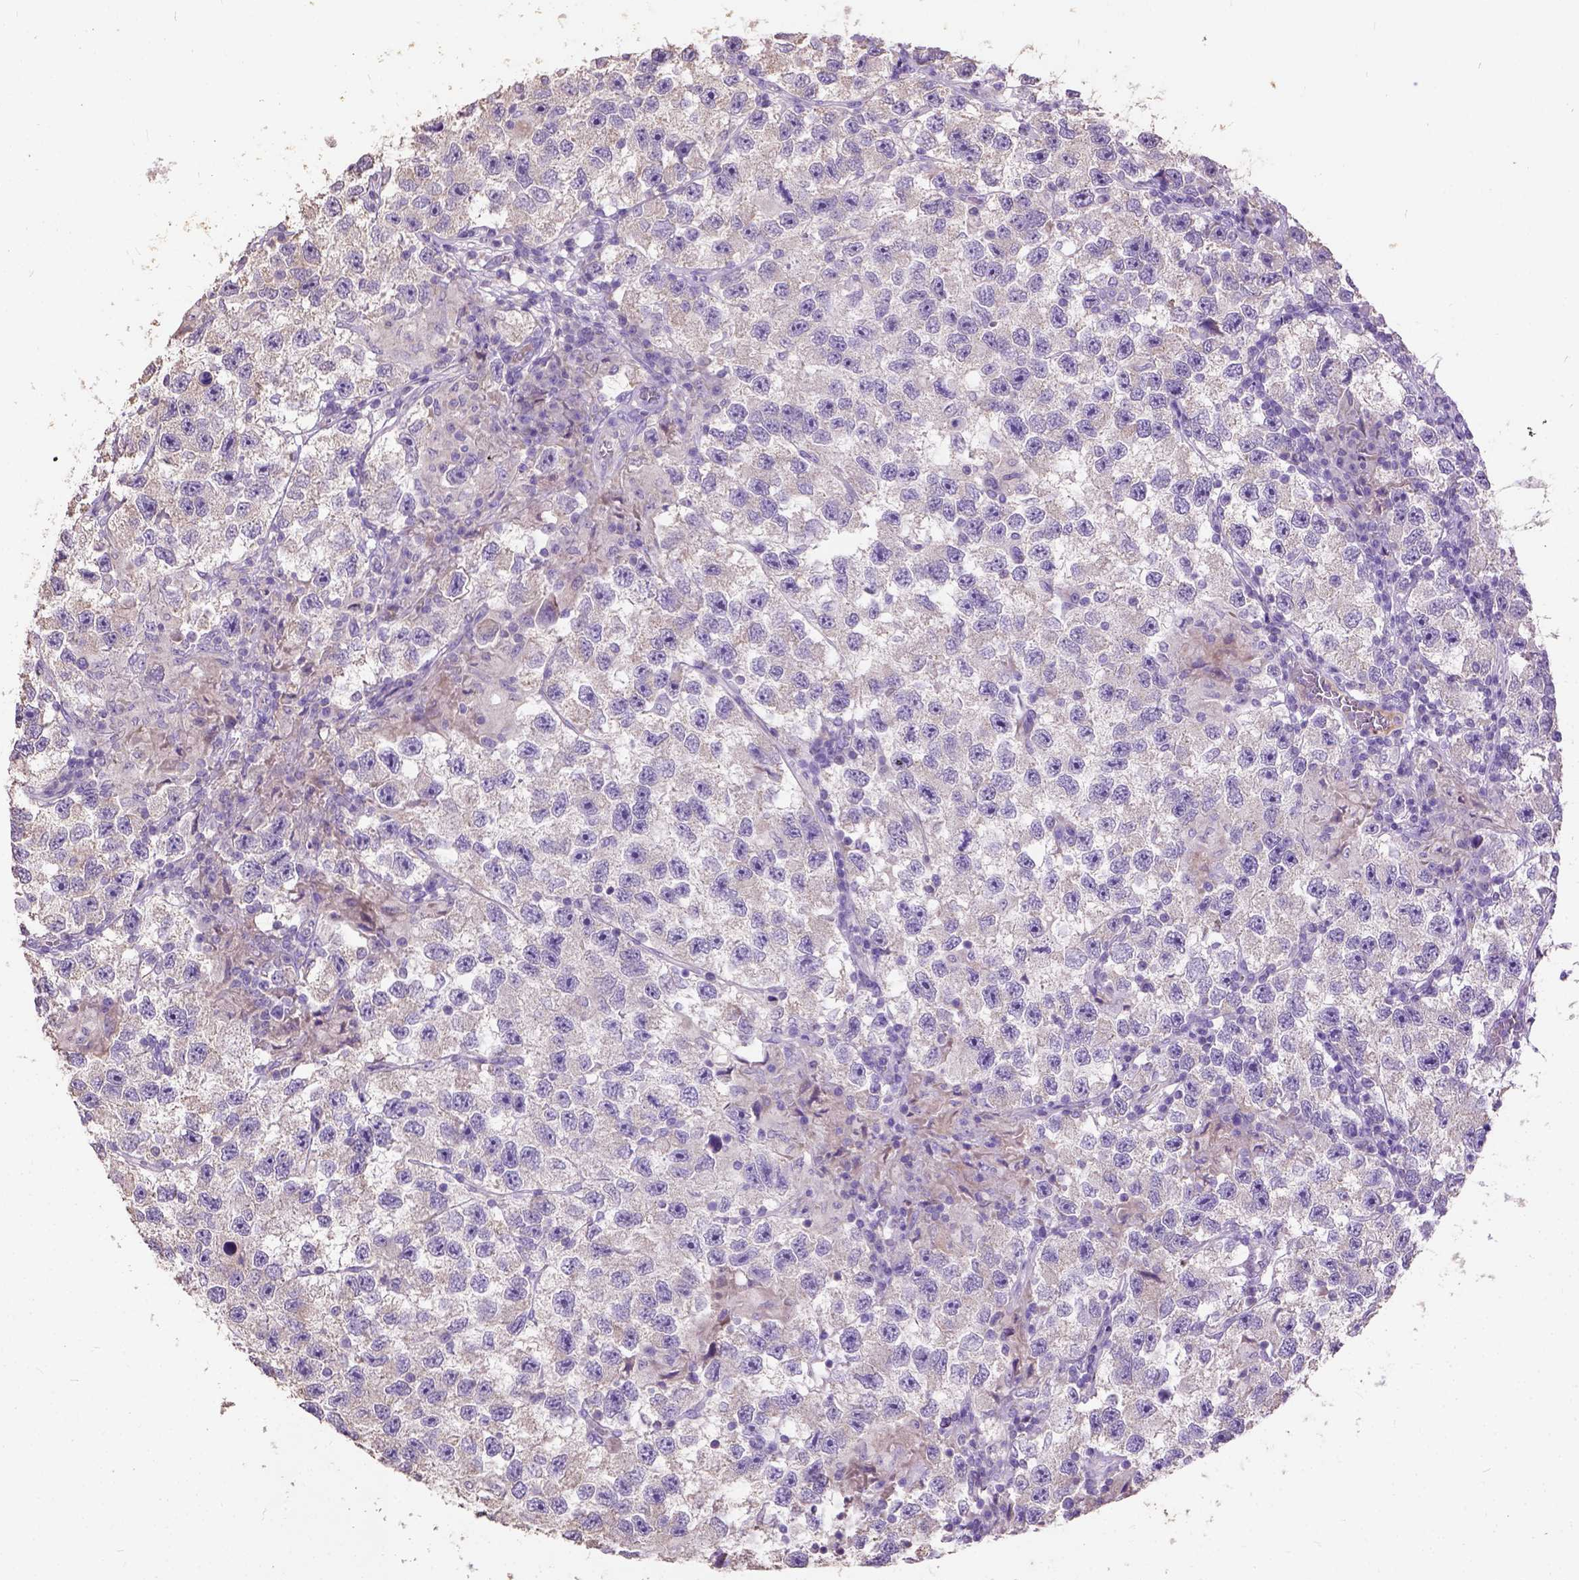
{"staining": {"intensity": "negative", "quantity": "none", "location": "none"}, "tissue": "testis cancer", "cell_type": "Tumor cells", "image_type": "cancer", "snomed": [{"axis": "morphology", "description": "Seminoma, NOS"}, {"axis": "topography", "description": "Testis"}], "caption": "A high-resolution histopathology image shows immunohistochemistry staining of seminoma (testis), which exhibits no significant staining in tumor cells. The staining is performed using DAB (3,3'-diaminobenzidine) brown chromogen with nuclei counter-stained in using hematoxylin.", "gene": "DQX1", "patient": {"sex": "male", "age": 26}}